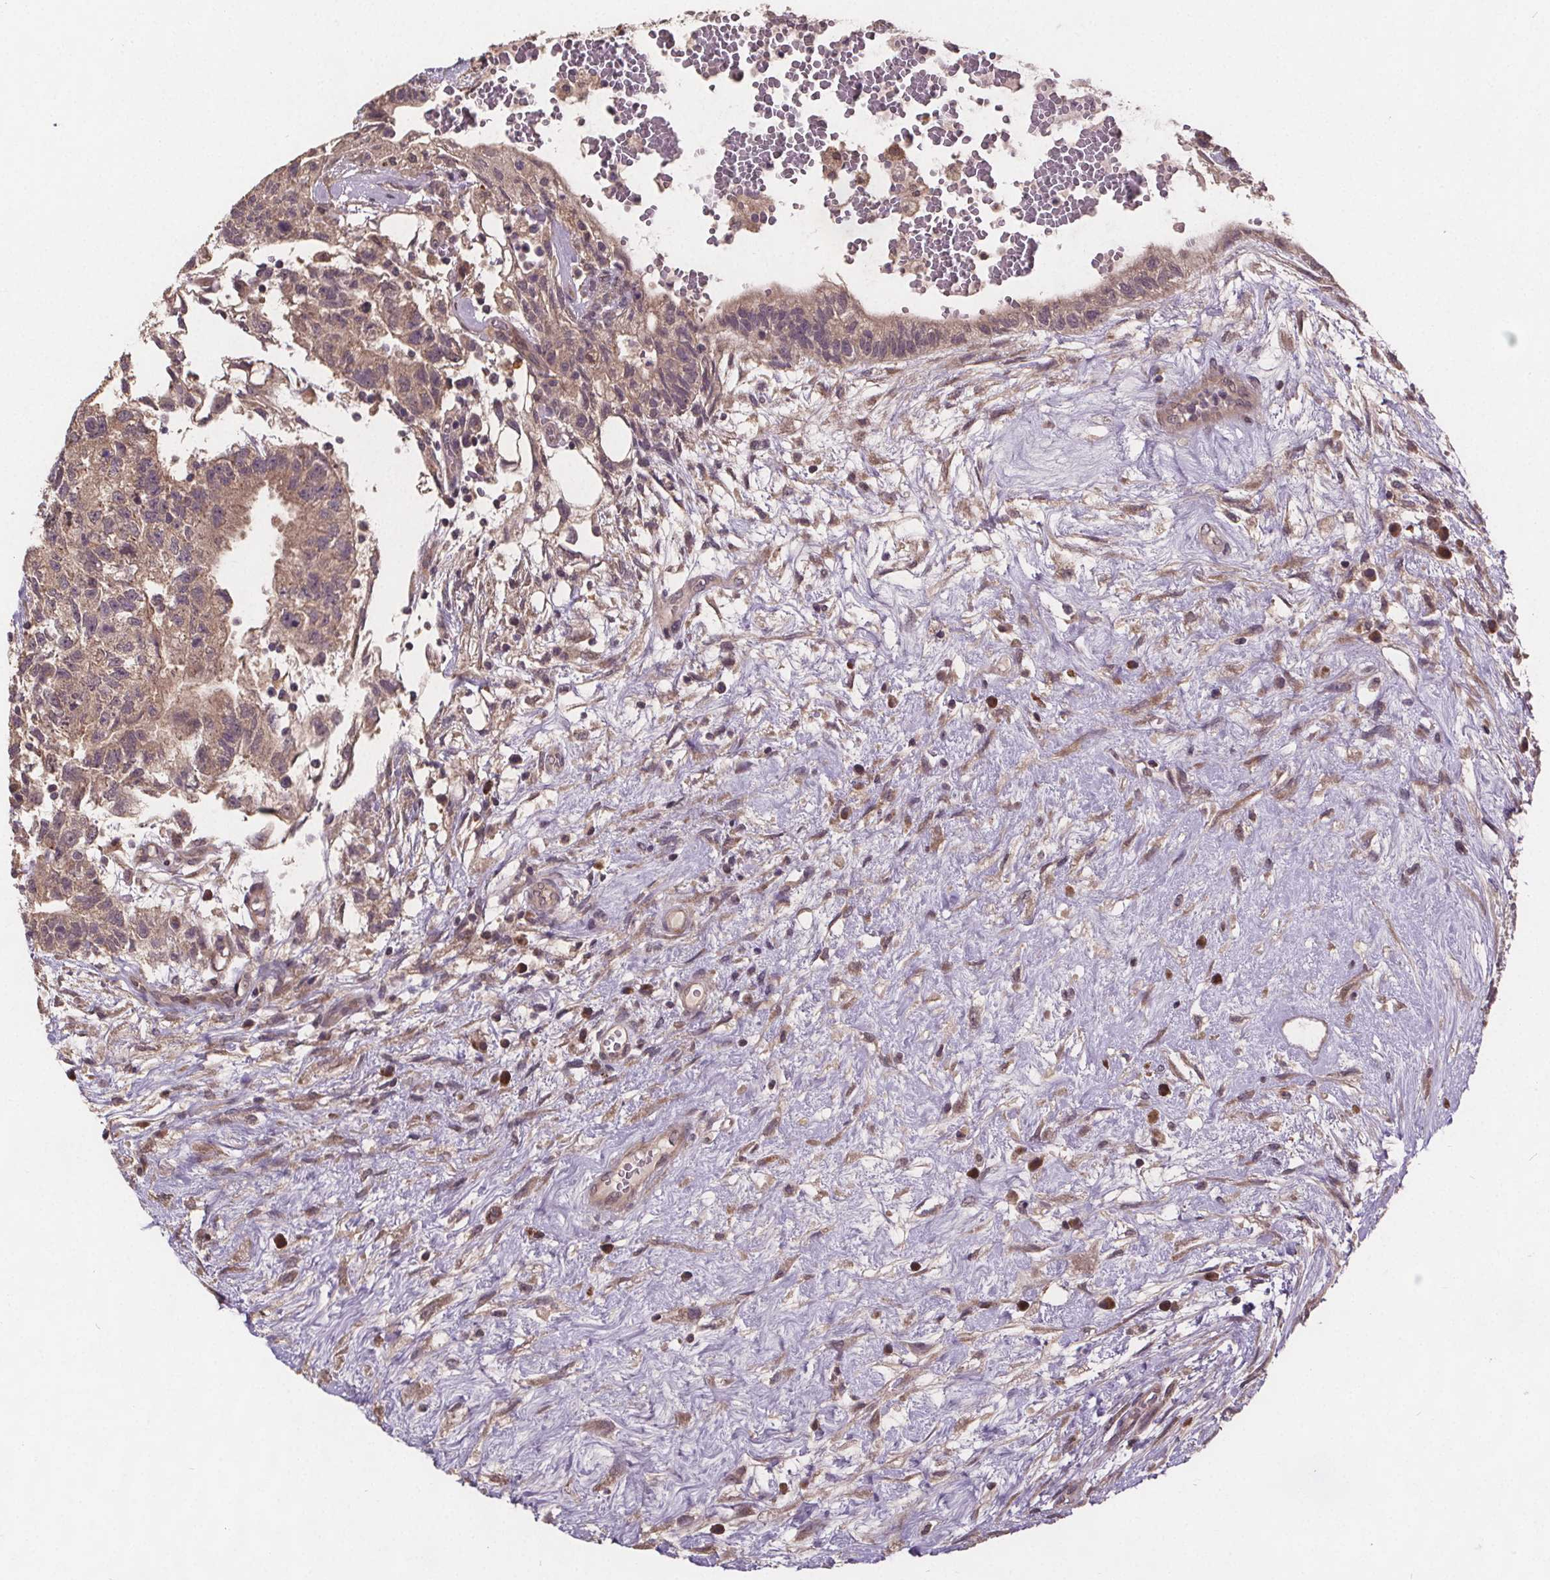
{"staining": {"intensity": "moderate", "quantity": ">75%", "location": "cytoplasmic/membranous"}, "tissue": "testis cancer", "cell_type": "Tumor cells", "image_type": "cancer", "snomed": [{"axis": "morphology", "description": "Normal tissue, NOS"}, {"axis": "morphology", "description": "Carcinoma, Embryonal, NOS"}, {"axis": "topography", "description": "Testis"}], "caption": "Immunohistochemistry photomicrograph of human embryonal carcinoma (testis) stained for a protein (brown), which displays medium levels of moderate cytoplasmic/membranous staining in about >75% of tumor cells.", "gene": "USP9X", "patient": {"sex": "male", "age": 32}}